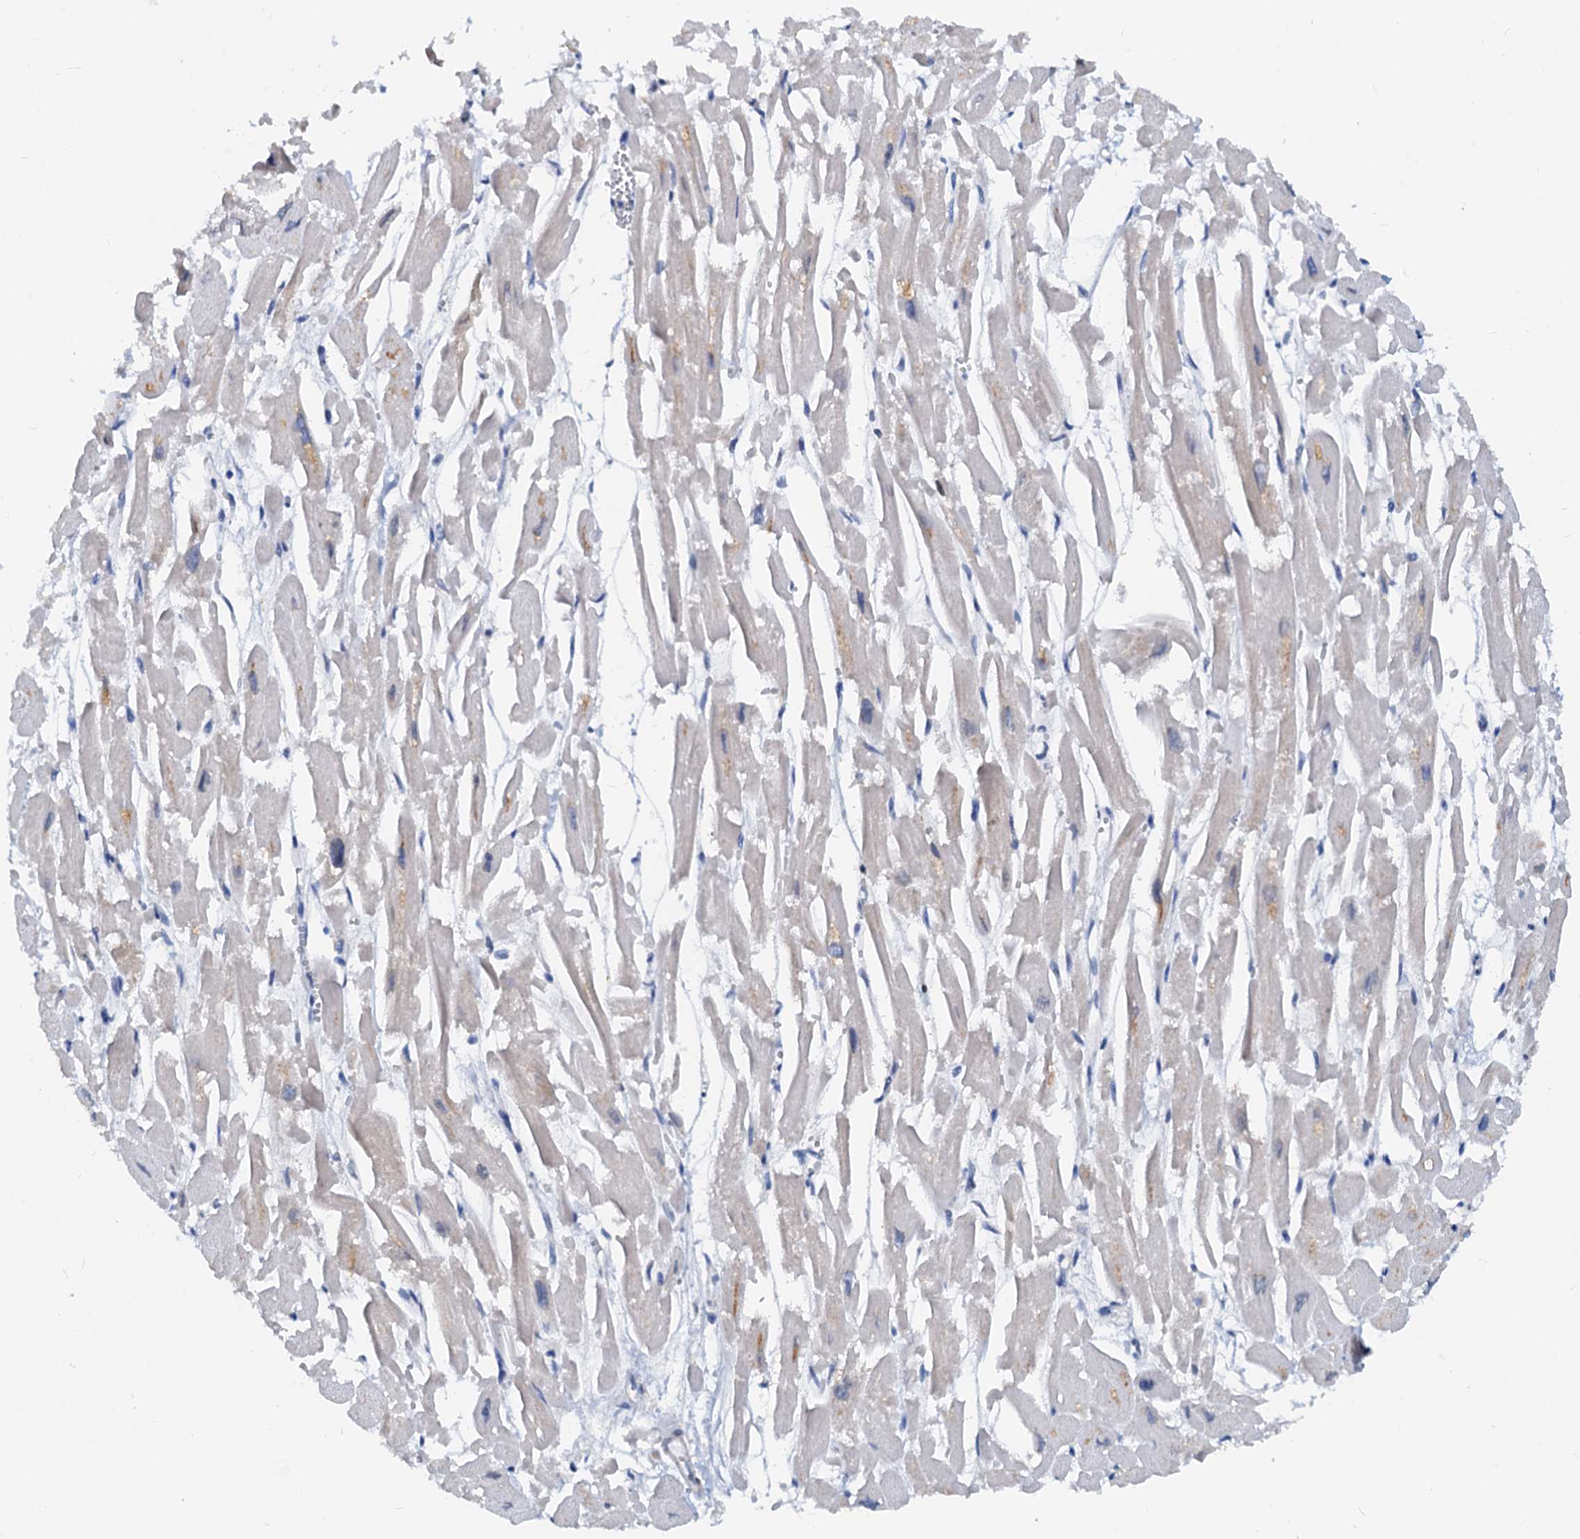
{"staining": {"intensity": "negative", "quantity": "none", "location": "none"}, "tissue": "heart muscle", "cell_type": "Cardiomyocytes", "image_type": "normal", "snomed": [{"axis": "morphology", "description": "Normal tissue, NOS"}, {"axis": "topography", "description": "Heart"}], "caption": "DAB (3,3'-diaminobenzidine) immunohistochemical staining of unremarkable heart muscle shows no significant expression in cardiomyocytes. (Brightfield microscopy of DAB (3,3'-diaminobenzidine) IHC at high magnification).", "gene": "PTGES3", "patient": {"sex": "male", "age": 54}}